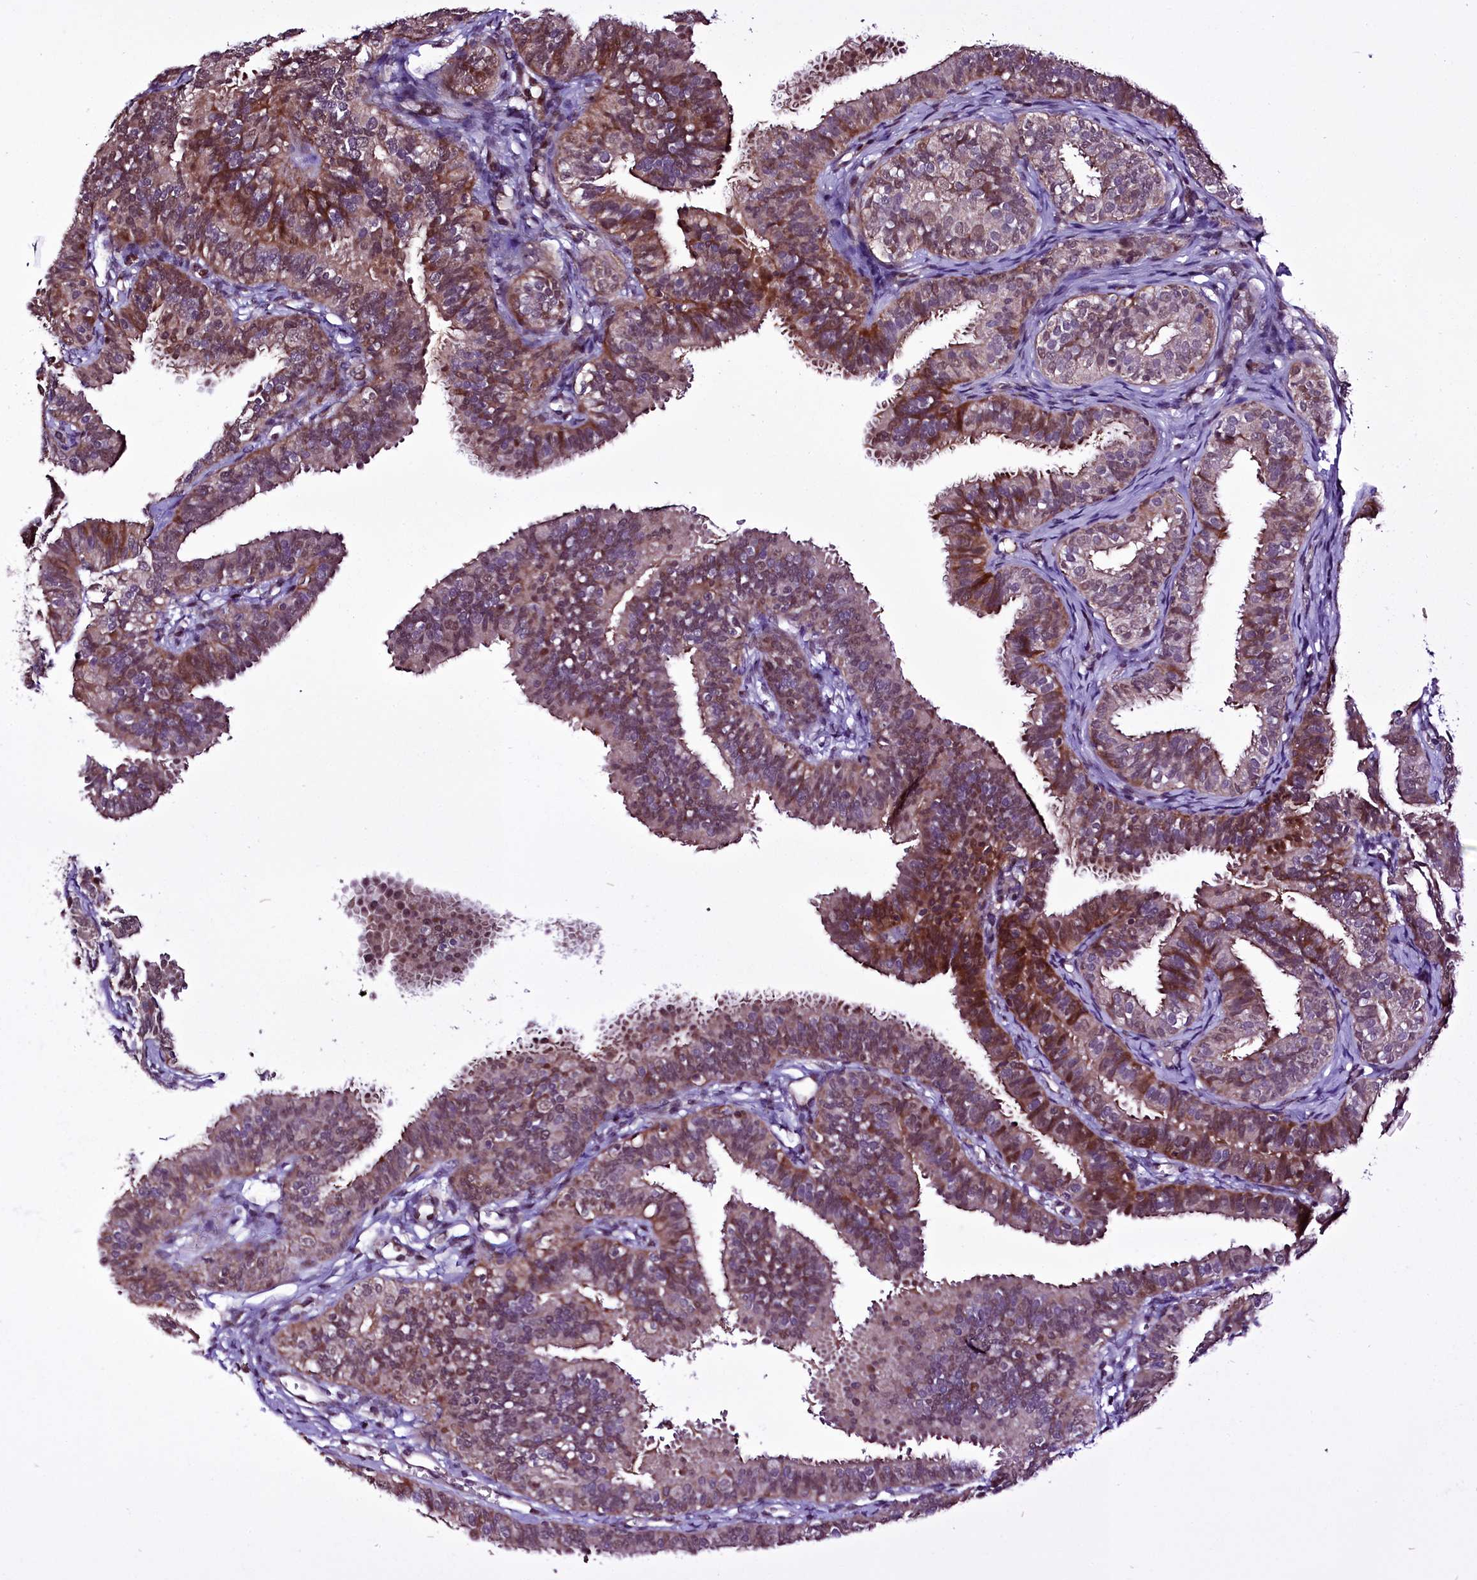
{"staining": {"intensity": "moderate", "quantity": ">75%", "location": "cytoplasmic/membranous,nuclear"}, "tissue": "fallopian tube", "cell_type": "Glandular cells", "image_type": "normal", "snomed": [{"axis": "morphology", "description": "Normal tissue, NOS"}, {"axis": "topography", "description": "Fallopian tube"}], "caption": "Immunohistochemical staining of benign fallopian tube shows medium levels of moderate cytoplasmic/membranous,nuclear expression in approximately >75% of glandular cells.", "gene": "RPUSD2", "patient": {"sex": "female", "age": 35}}